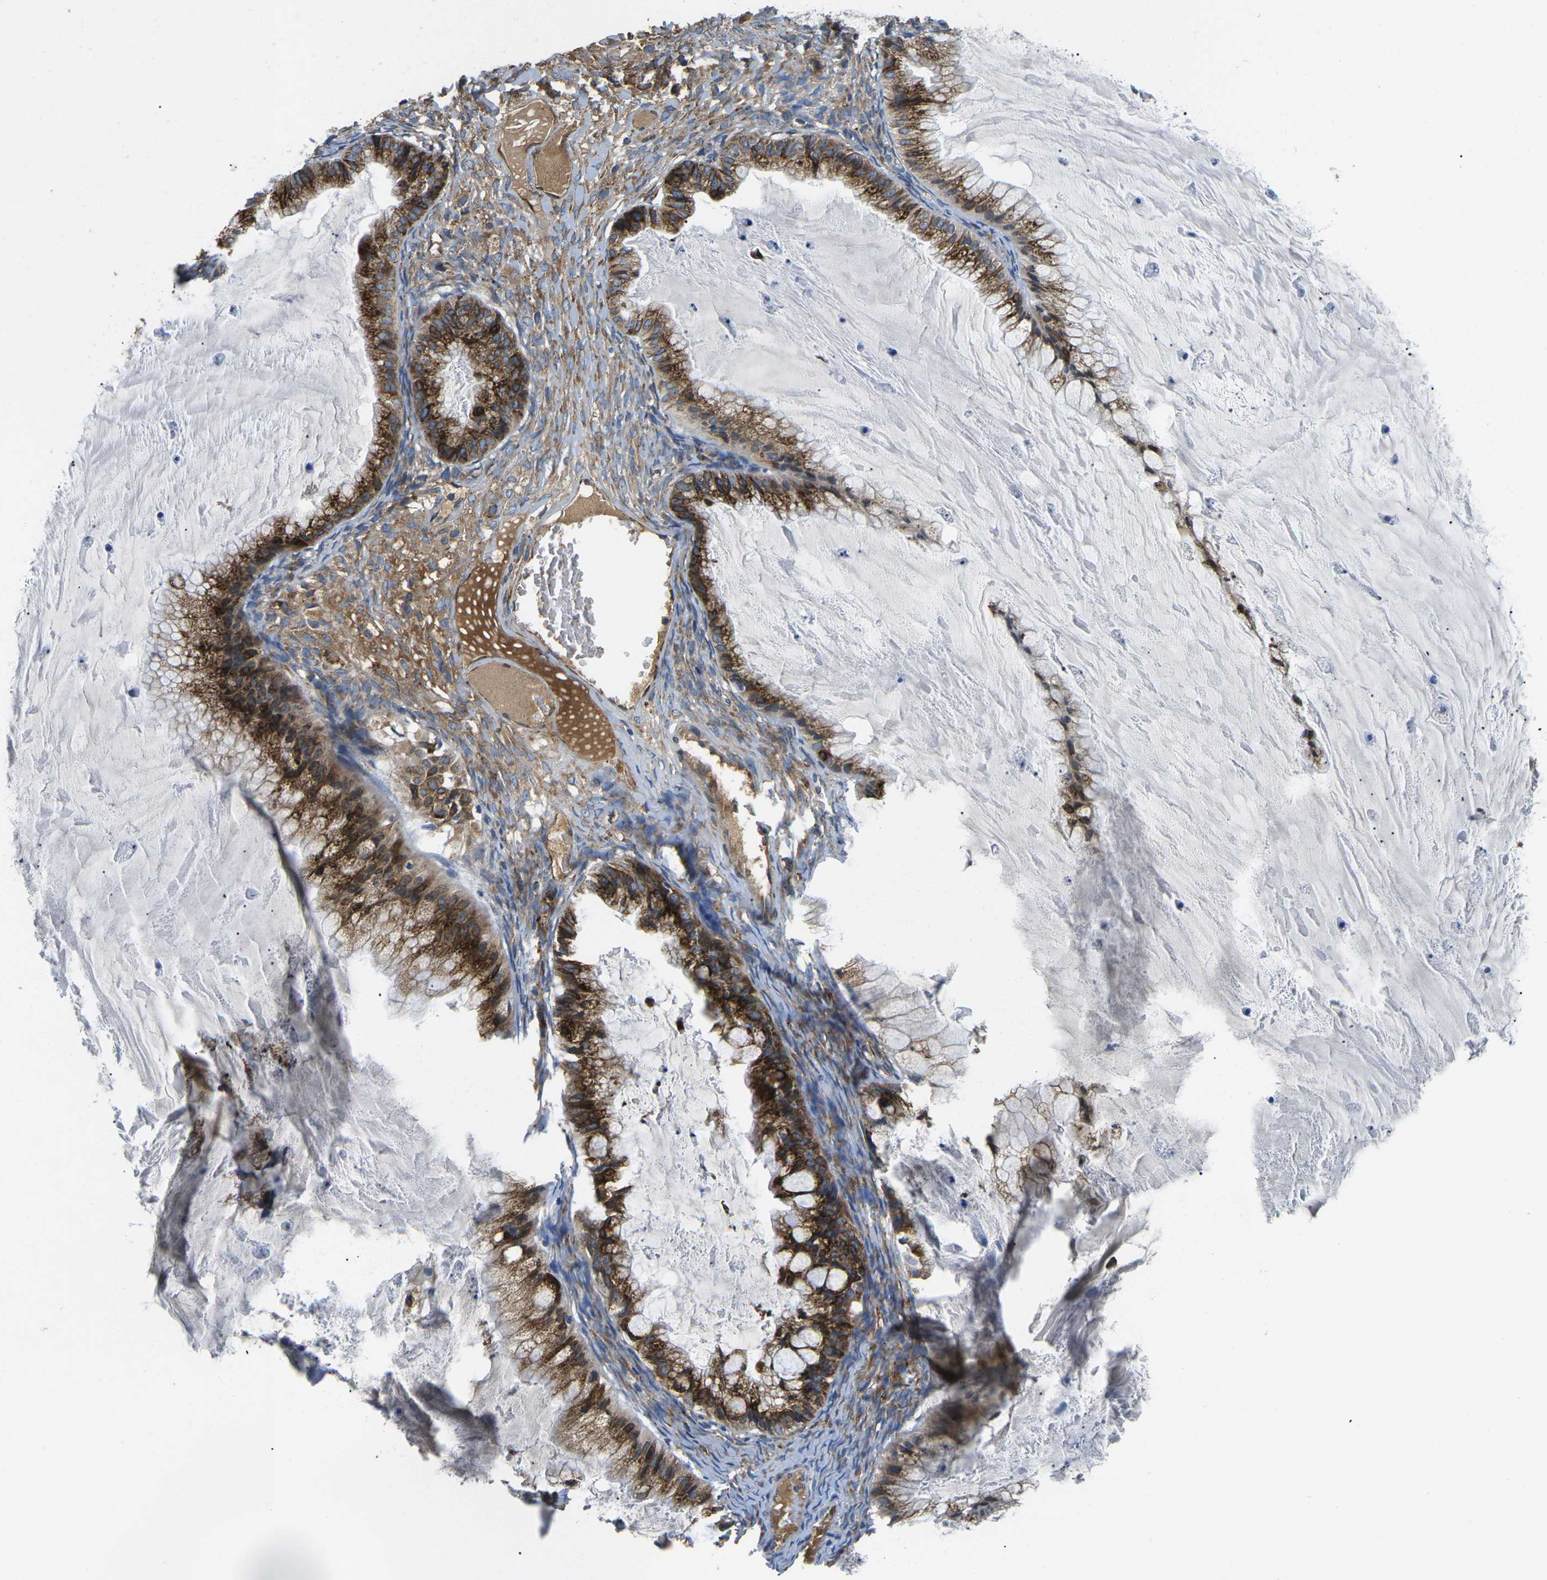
{"staining": {"intensity": "strong", "quantity": ">75%", "location": "cytoplasmic/membranous"}, "tissue": "ovarian cancer", "cell_type": "Tumor cells", "image_type": "cancer", "snomed": [{"axis": "morphology", "description": "Cystadenocarcinoma, mucinous, NOS"}, {"axis": "topography", "description": "Ovary"}], "caption": "This is a histology image of immunohistochemistry (IHC) staining of mucinous cystadenocarcinoma (ovarian), which shows strong positivity in the cytoplasmic/membranous of tumor cells.", "gene": "PDZD8", "patient": {"sex": "female", "age": 57}}